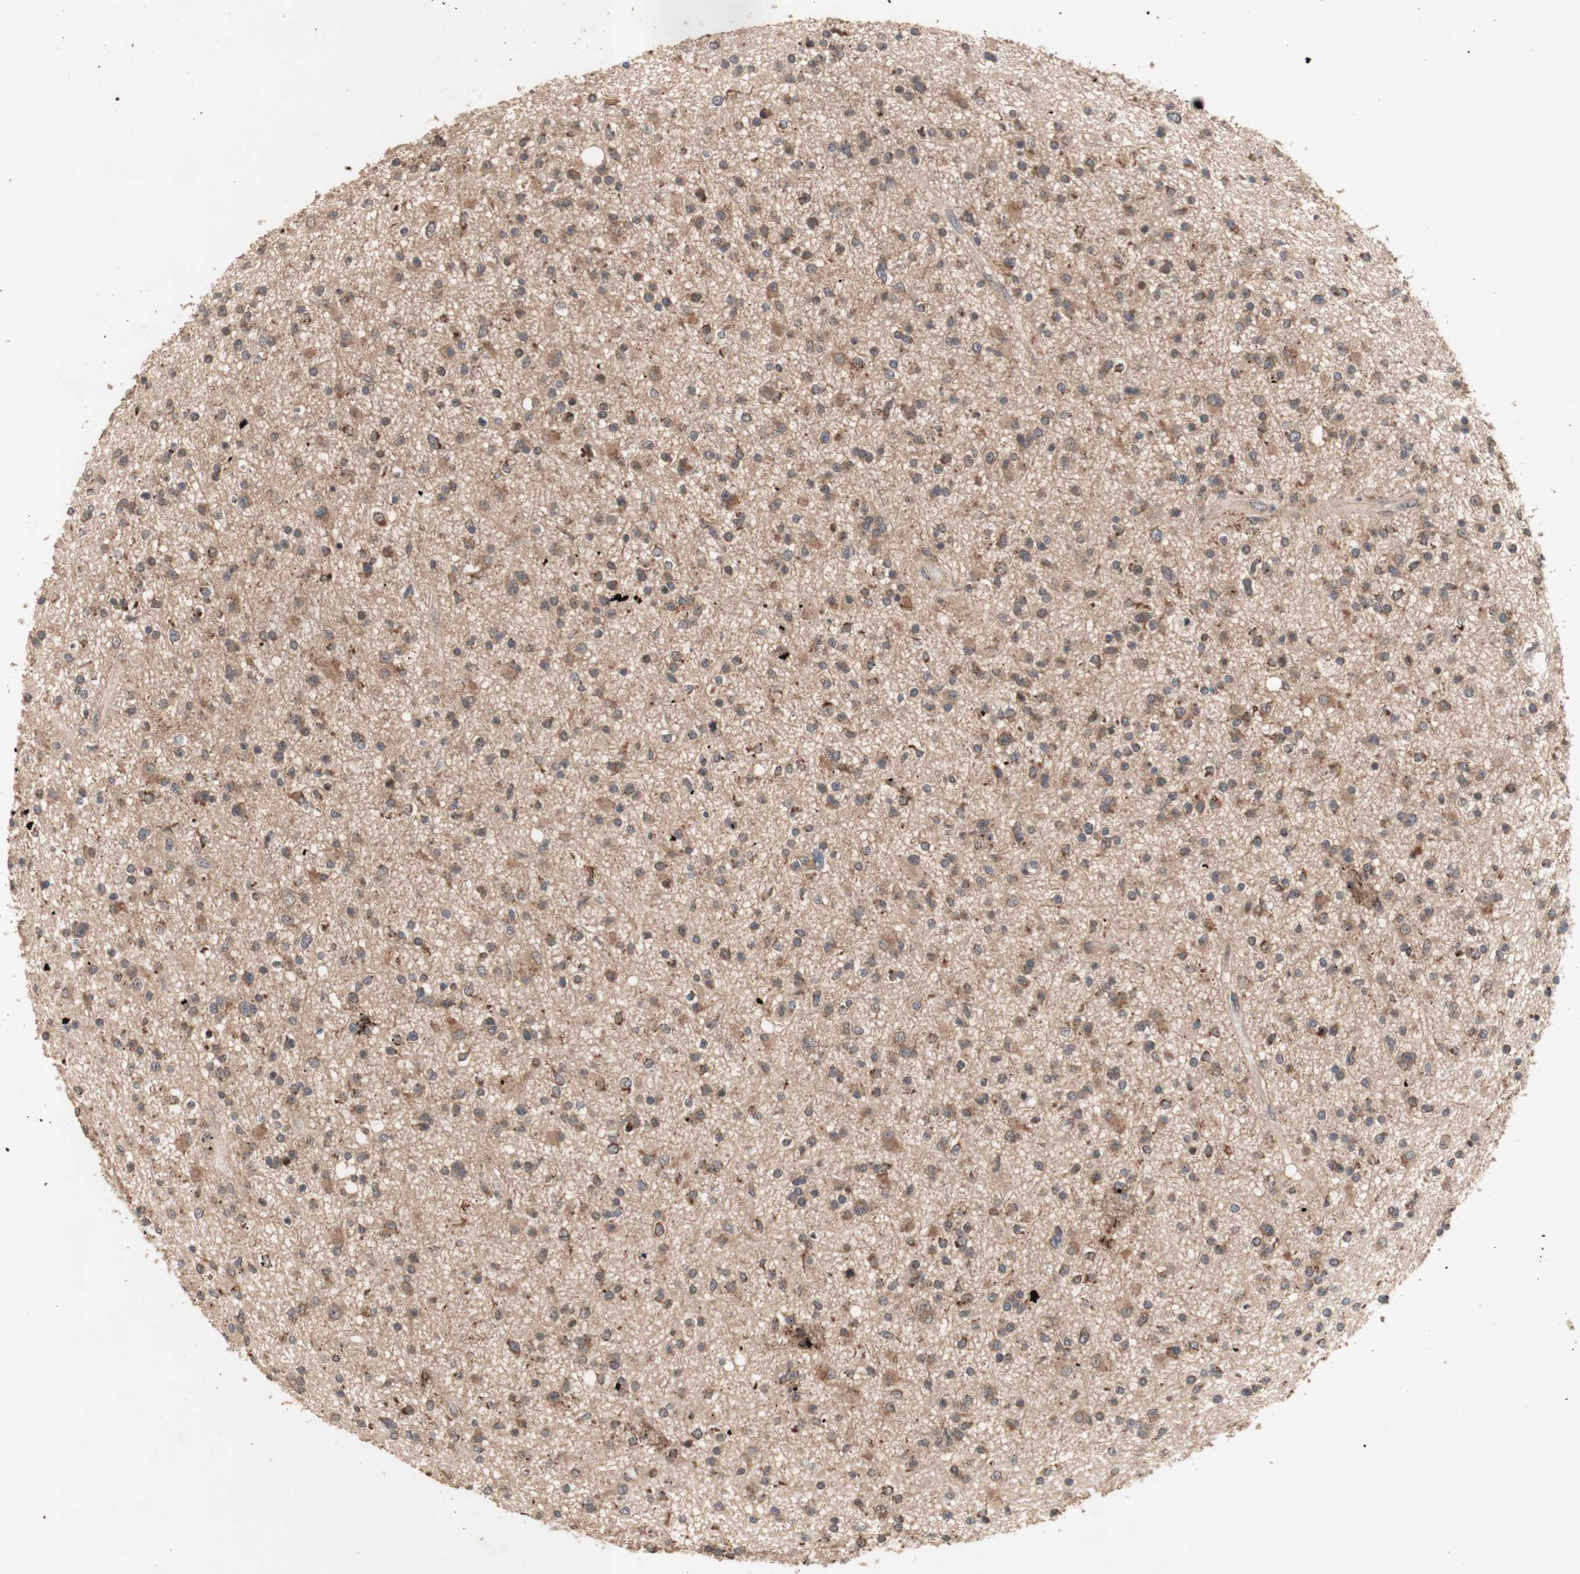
{"staining": {"intensity": "moderate", "quantity": ">75%", "location": "cytoplasmic/membranous"}, "tissue": "glioma", "cell_type": "Tumor cells", "image_type": "cancer", "snomed": [{"axis": "morphology", "description": "Glioma, malignant, High grade"}, {"axis": "topography", "description": "Brain"}], "caption": "A medium amount of moderate cytoplasmic/membranous expression is seen in about >75% of tumor cells in malignant glioma (high-grade) tissue. (brown staining indicates protein expression, while blue staining denotes nuclei).", "gene": "DDOST", "patient": {"sex": "male", "age": 33}}